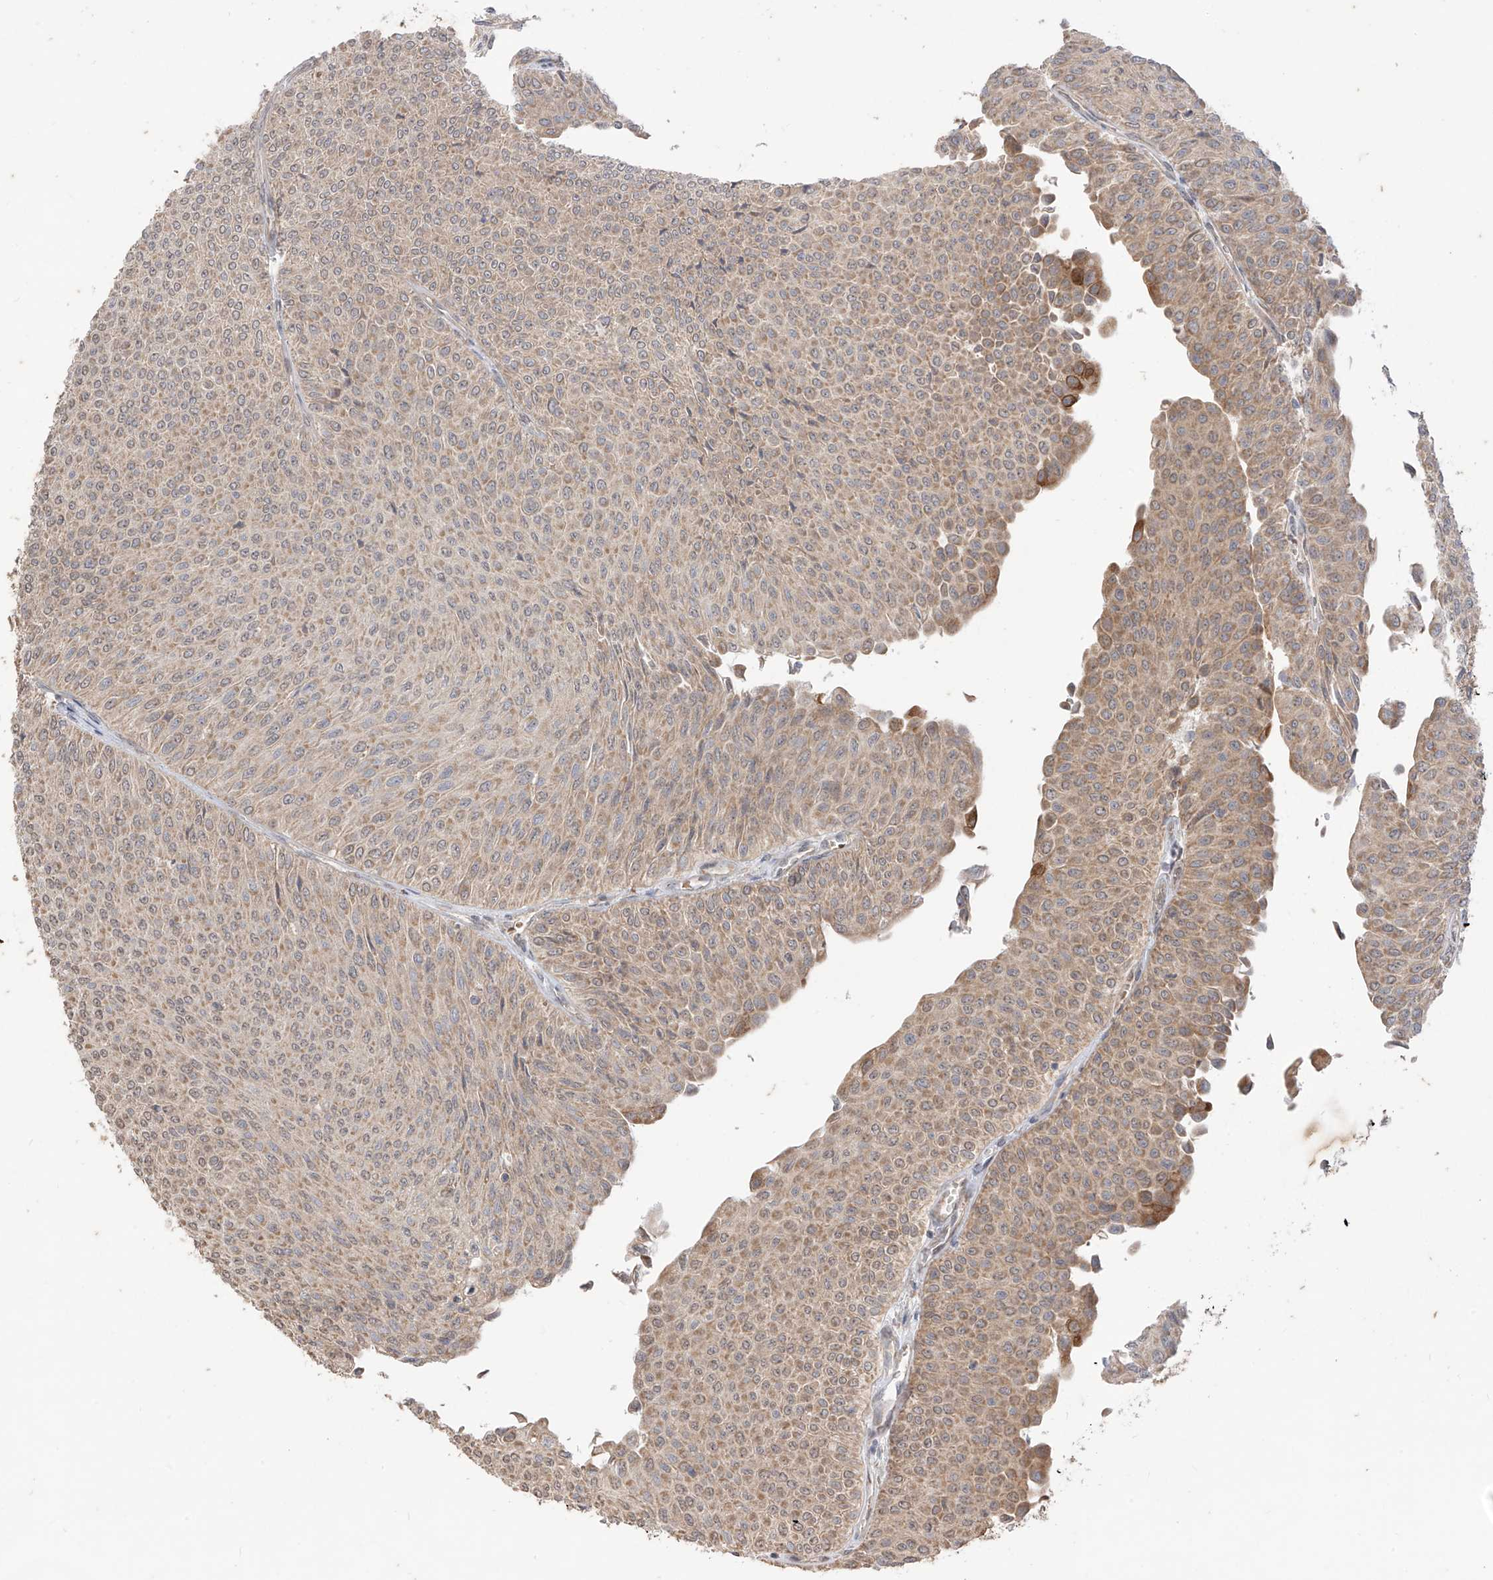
{"staining": {"intensity": "moderate", "quantity": ">75%", "location": "cytoplasmic/membranous"}, "tissue": "urothelial cancer", "cell_type": "Tumor cells", "image_type": "cancer", "snomed": [{"axis": "morphology", "description": "Urothelial carcinoma, Low grade"}, {"axis": "topography", "description": "Urinary bladder"}], "caption": "Immunohistochemical staining of urothelial carcinoma (low-grade) demonstrates medium levels of moderate cytoplasmic/membranous protein expression in approximately >75% of tumor cells.", "gene": "MTUS2", "patient": {"sex": "male", "age": 78}}